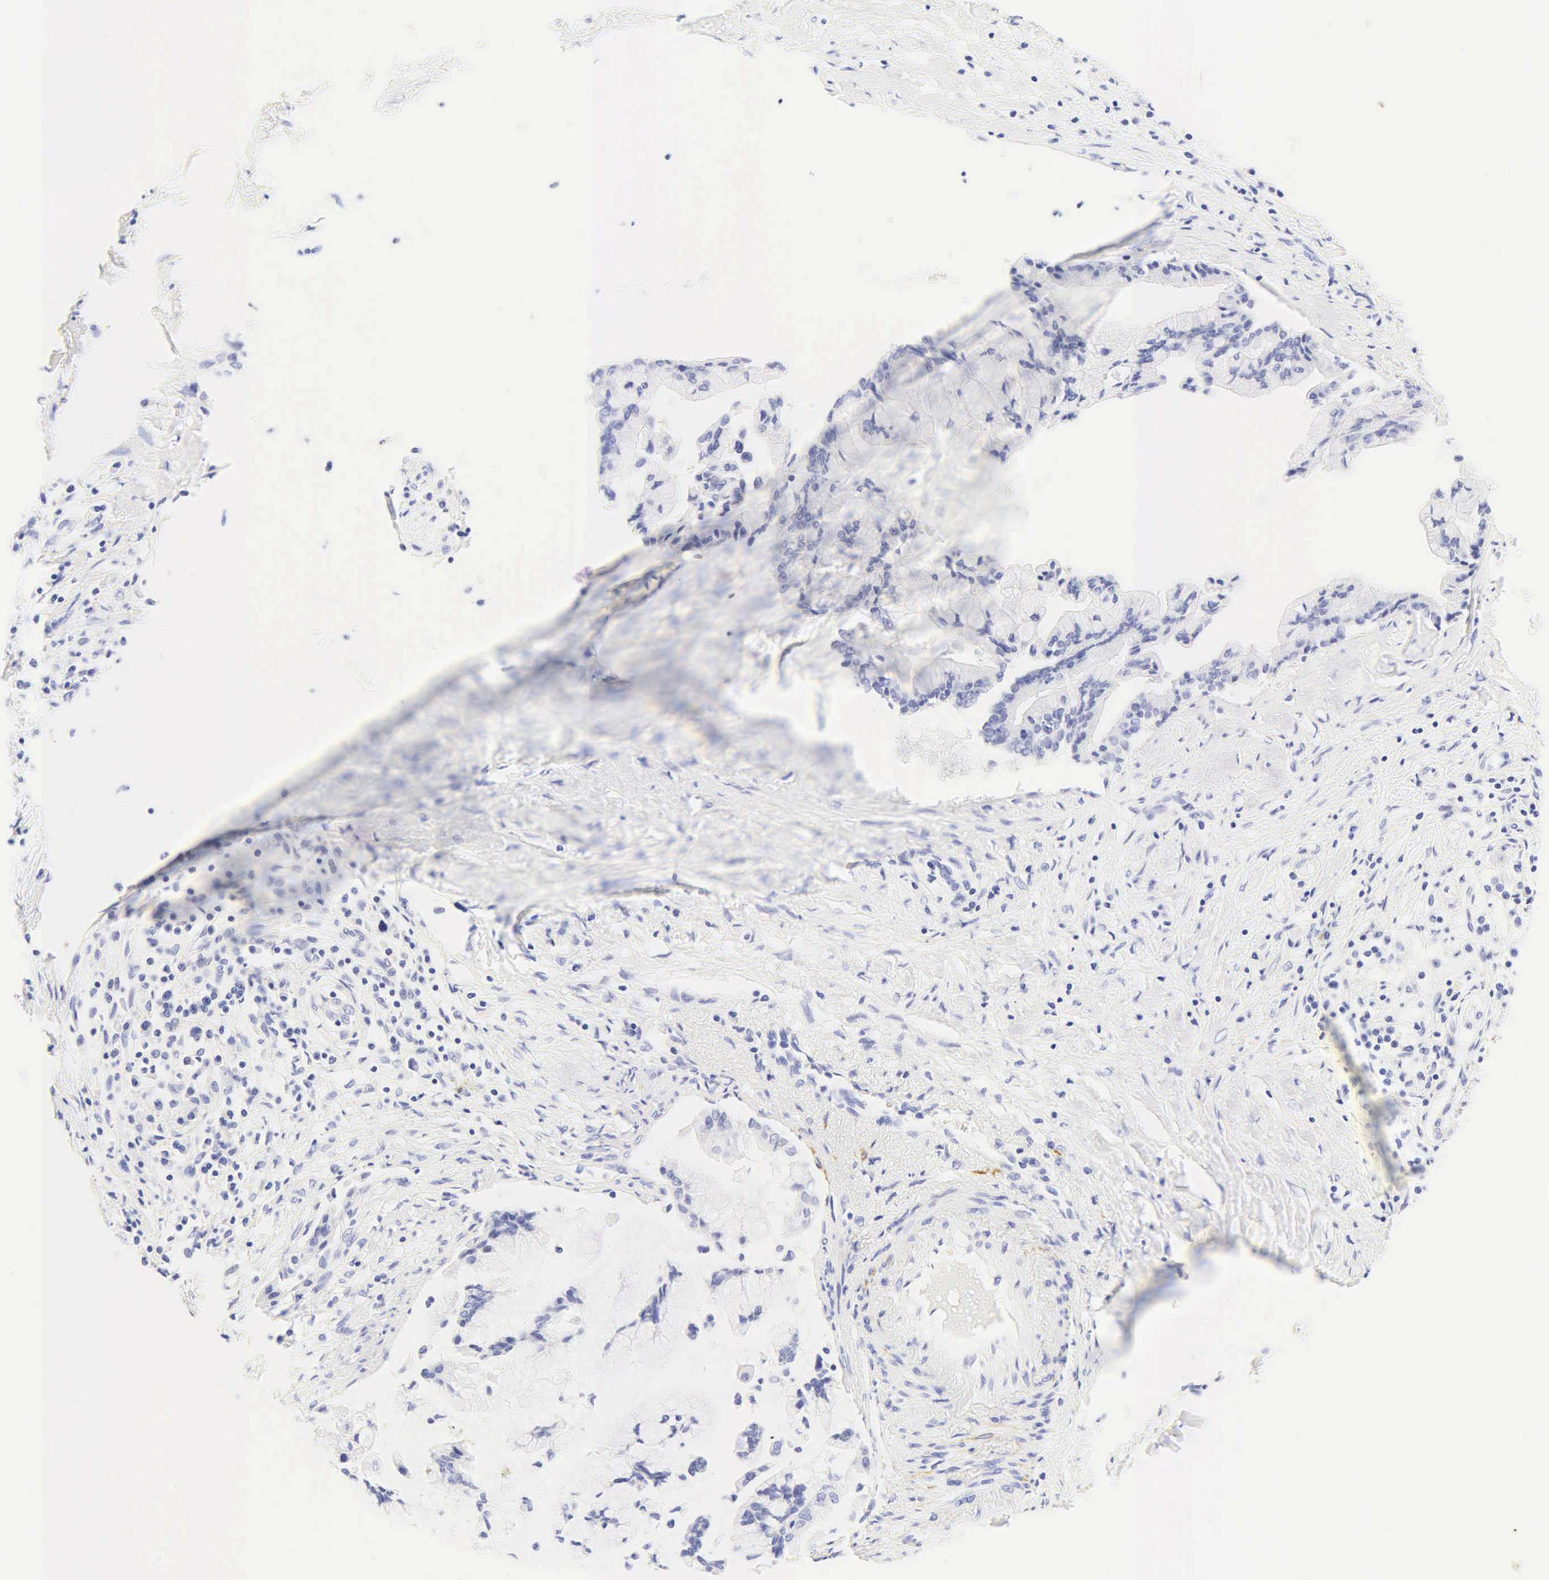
{"staining": {"intensity": "negative", "quantity": "none", "location": "none"}, "tissue": "pancreatic cancer", "cell_type": "Tumor cells", "image_type": "cancer", "snomed": [{"axis": "morphology", "description": "Adenocarcinoma, NOS"}, {"axis": "topography", "description": "Pancreas"}], "caption": "DAB immunohistochemical staining of pancreatic cancer displays no significant positivity in tumor cells.", "gene": "DES", "patient": {"sex": "male", "age": 59}}